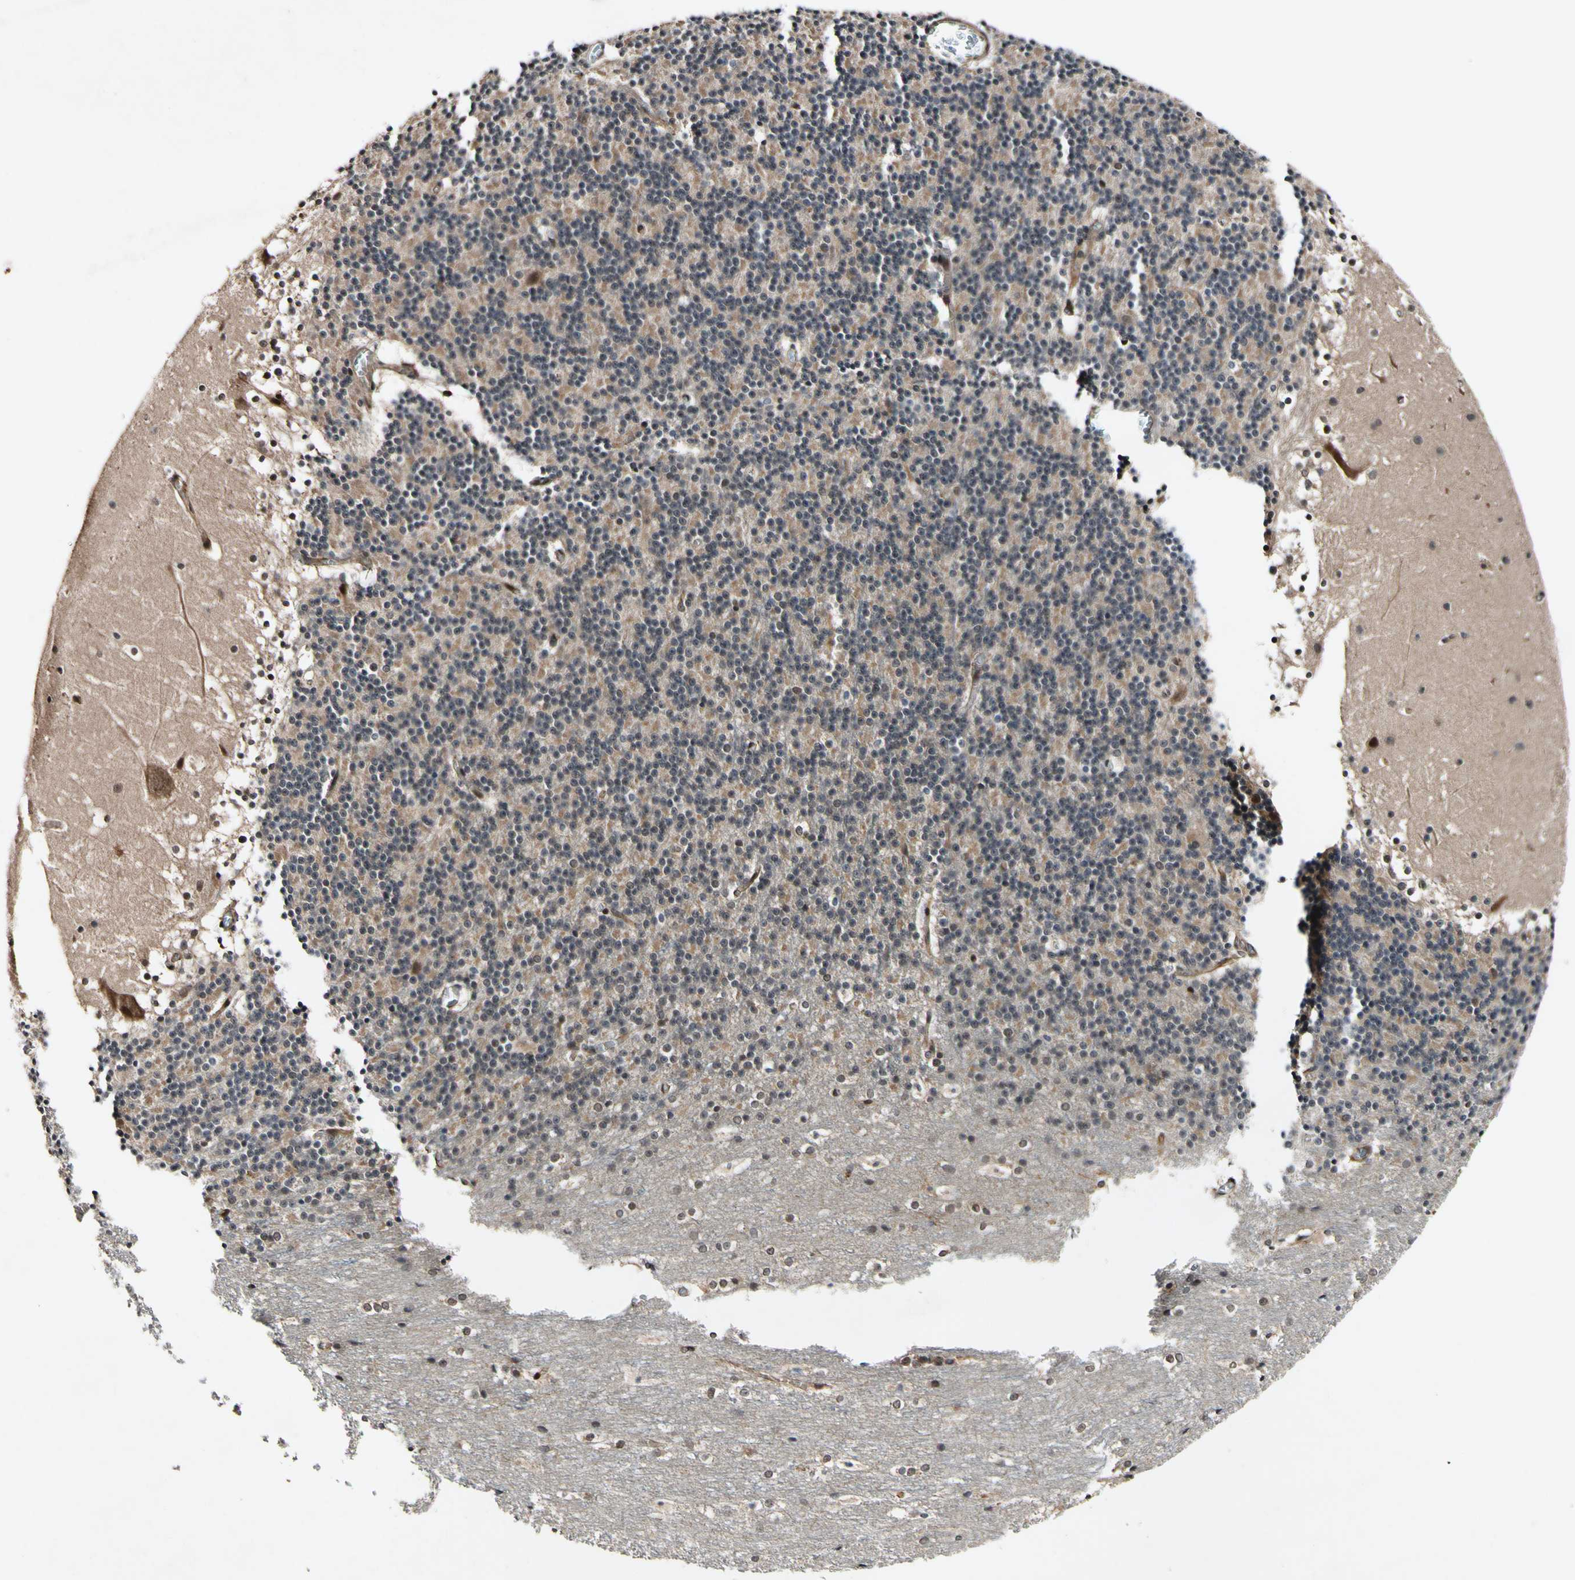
{"staining": {"intensity": "weak", "quantity": ">75%", "location": "cytoplasmic/membranous"}, "tissue": "cerebellum", "cell_type": "Cells in granular layer", "image_type": "normal", "snomed": [{"axis": "morphology", "description": "Normal tissue, NOS"}, {"axis": "topography", "description": "Cerebellum"}], "caption": "An image of human cerebellum stained for a protein displays weak cytoplasmic/membranous brown staining in cells in granular layer. Using DAB (3,3'-diaminobenzidine) (brown) and hematoxylin (blue) stains, captured at high magnification using brightfield microscopy.", "gene": "CSNK1E", "patient": {"sex": "female", "age": 19}}